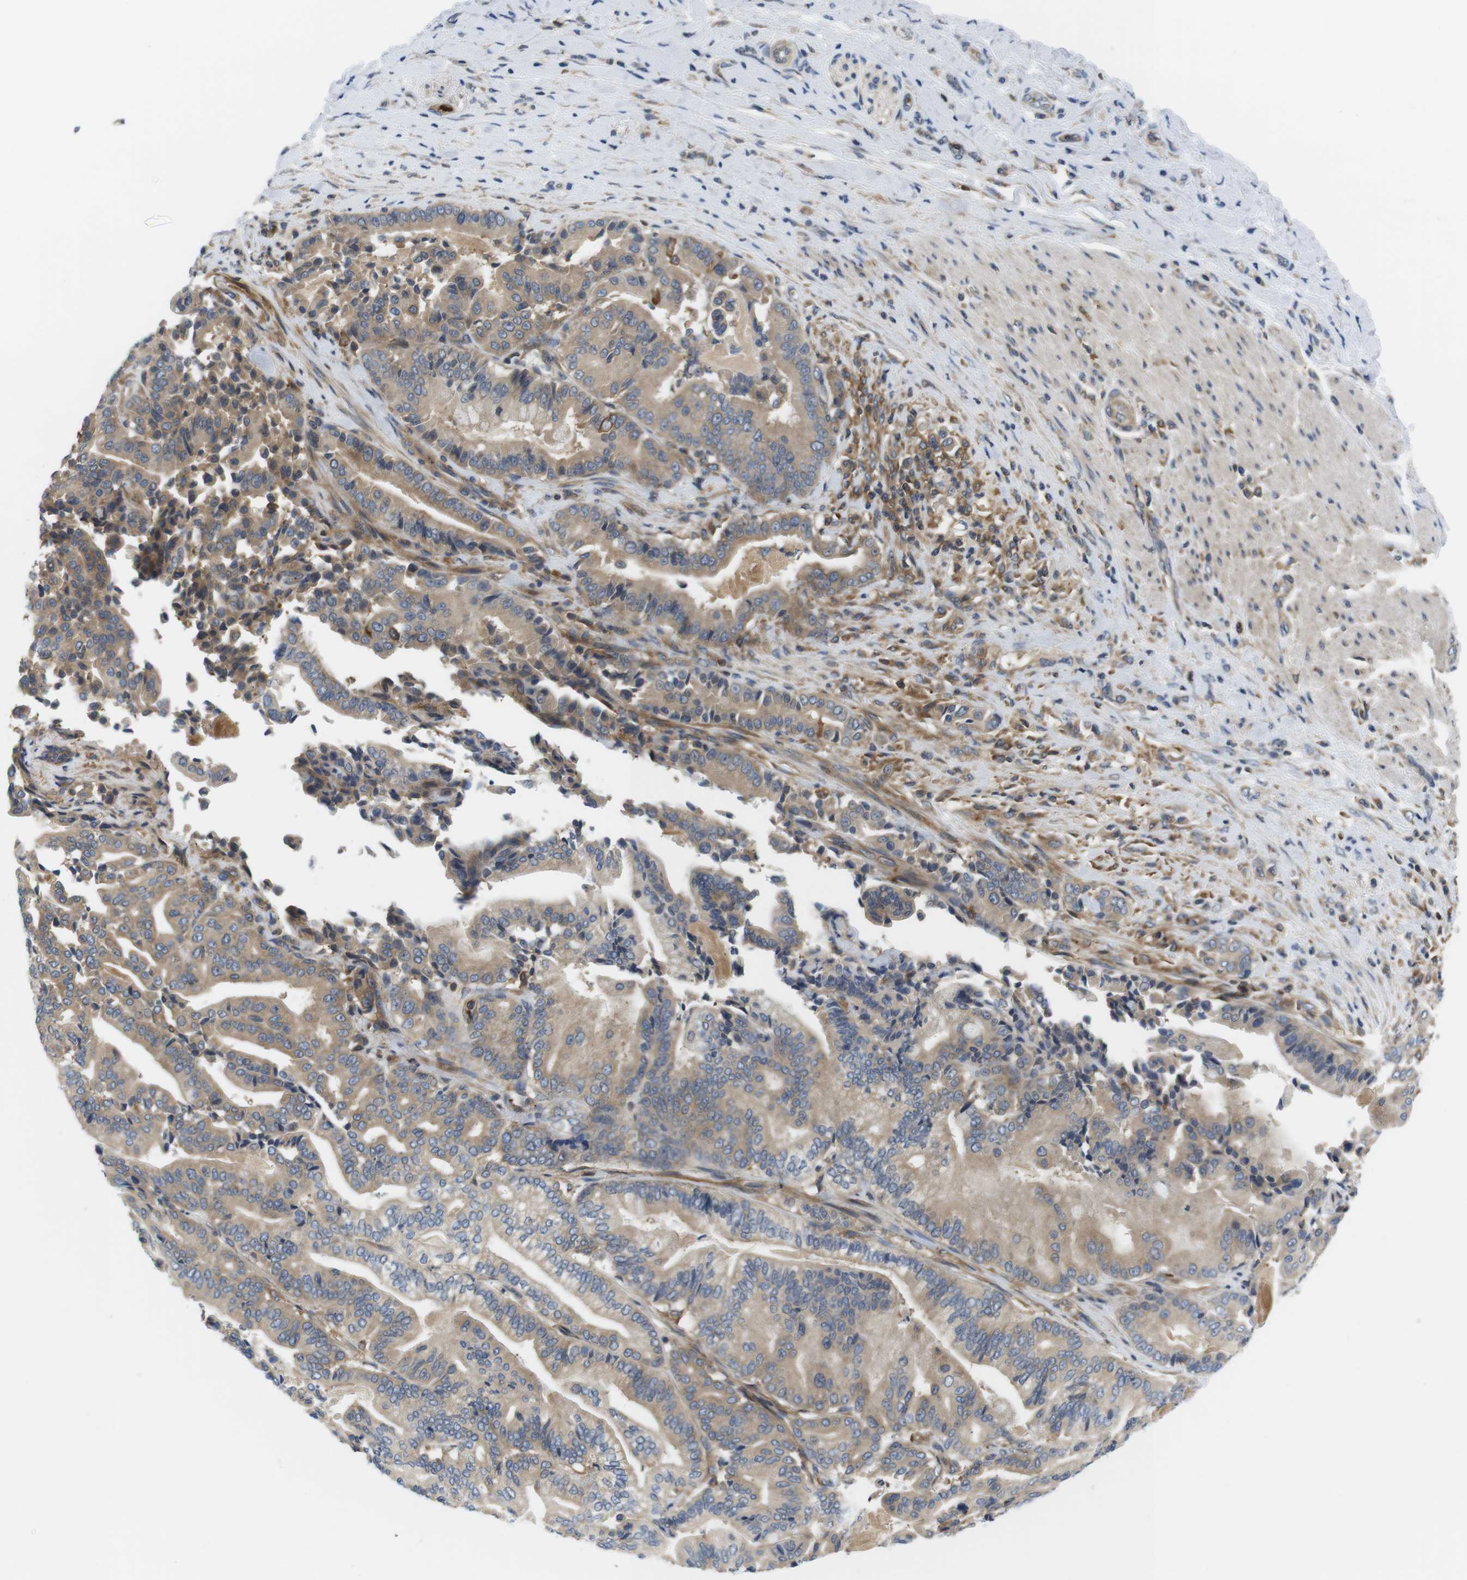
{"staining": {"intensity": "weak", "quantity": ">75%", "location": "cytoplasmic/membranous"}, "tissue": "pancreatic cancer", "cell_type": "Tumor cells", "image_type": "cancer", "snomed": [{"axis": "morphology", "description": "Normal tissue, NOS"}, {"axis": "morphology", "description": "Adenocarcinoma, NOS"}, {"axis": "topography", "description": "Pancreas"}], "caption": "Human pancreatic cancer (adenocarcinoma) stained for a protein (brown) exhibits weak cytoplasmic/membranous positive positivity in approximately >75% of tumor cells.", "gene": "HERPUD2", "patient": {"sex": "male", "age": 63}}